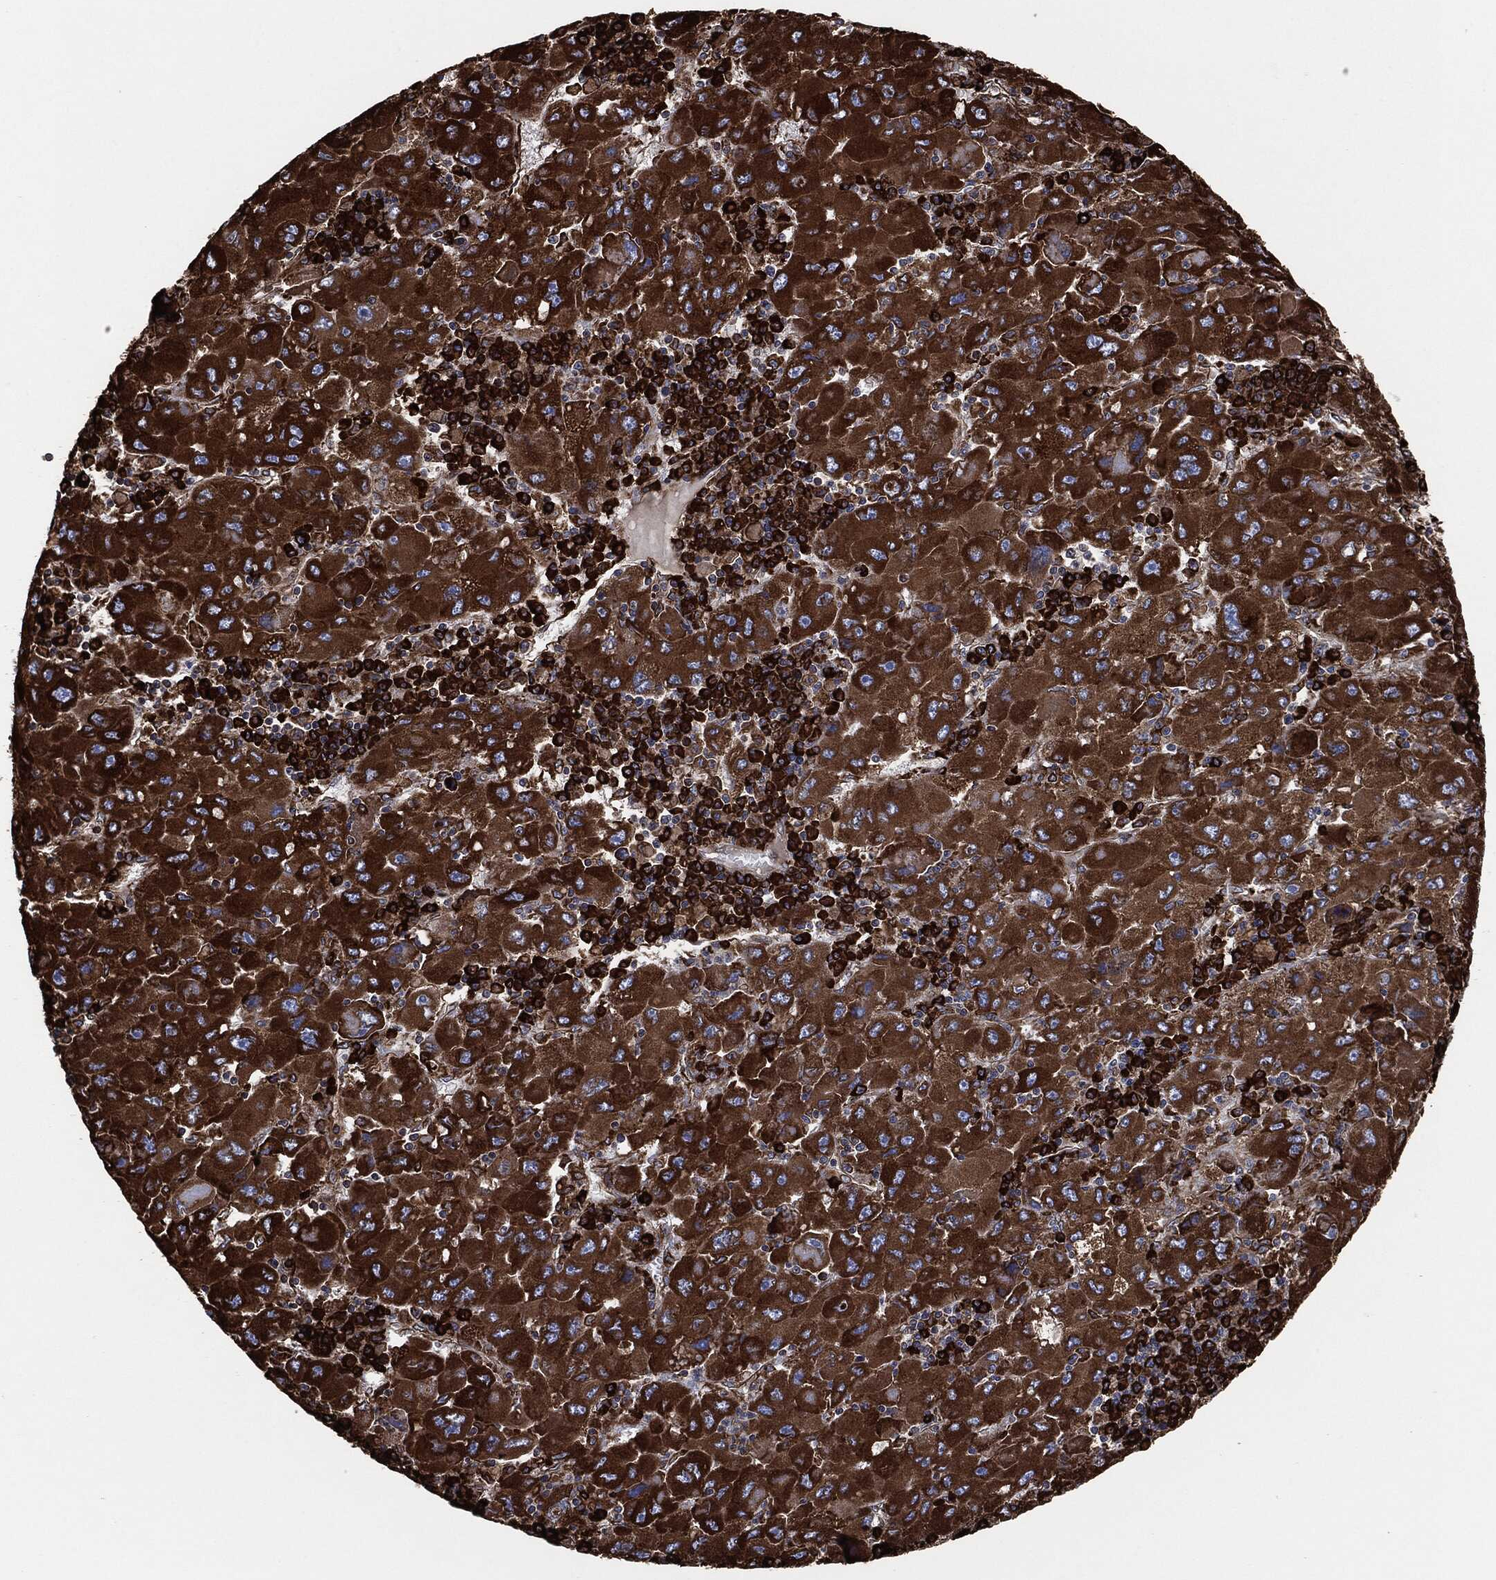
{"staining": {"intensity": "strong", "quantity": ">75%", "location": "cytoplasmic/membranous"}, "tissue": "liver cancer", "cell_type": "Tumor cells", "image_type": "cancer", "snomed": [{"axis": "morphology", "description": "Carcinoma, Hepatocellular, NOS"}, {"axis": "topography", "description": "Liver"}], "caption": "Immunohistochemical staining of liver cancer (hepatocellular carcinoma) displays strong cytoplasmic/membranous protein expression in about >75% of tumor cells.", "gene": "AMFR", "patient": {"sex": "male", "age": 75}}